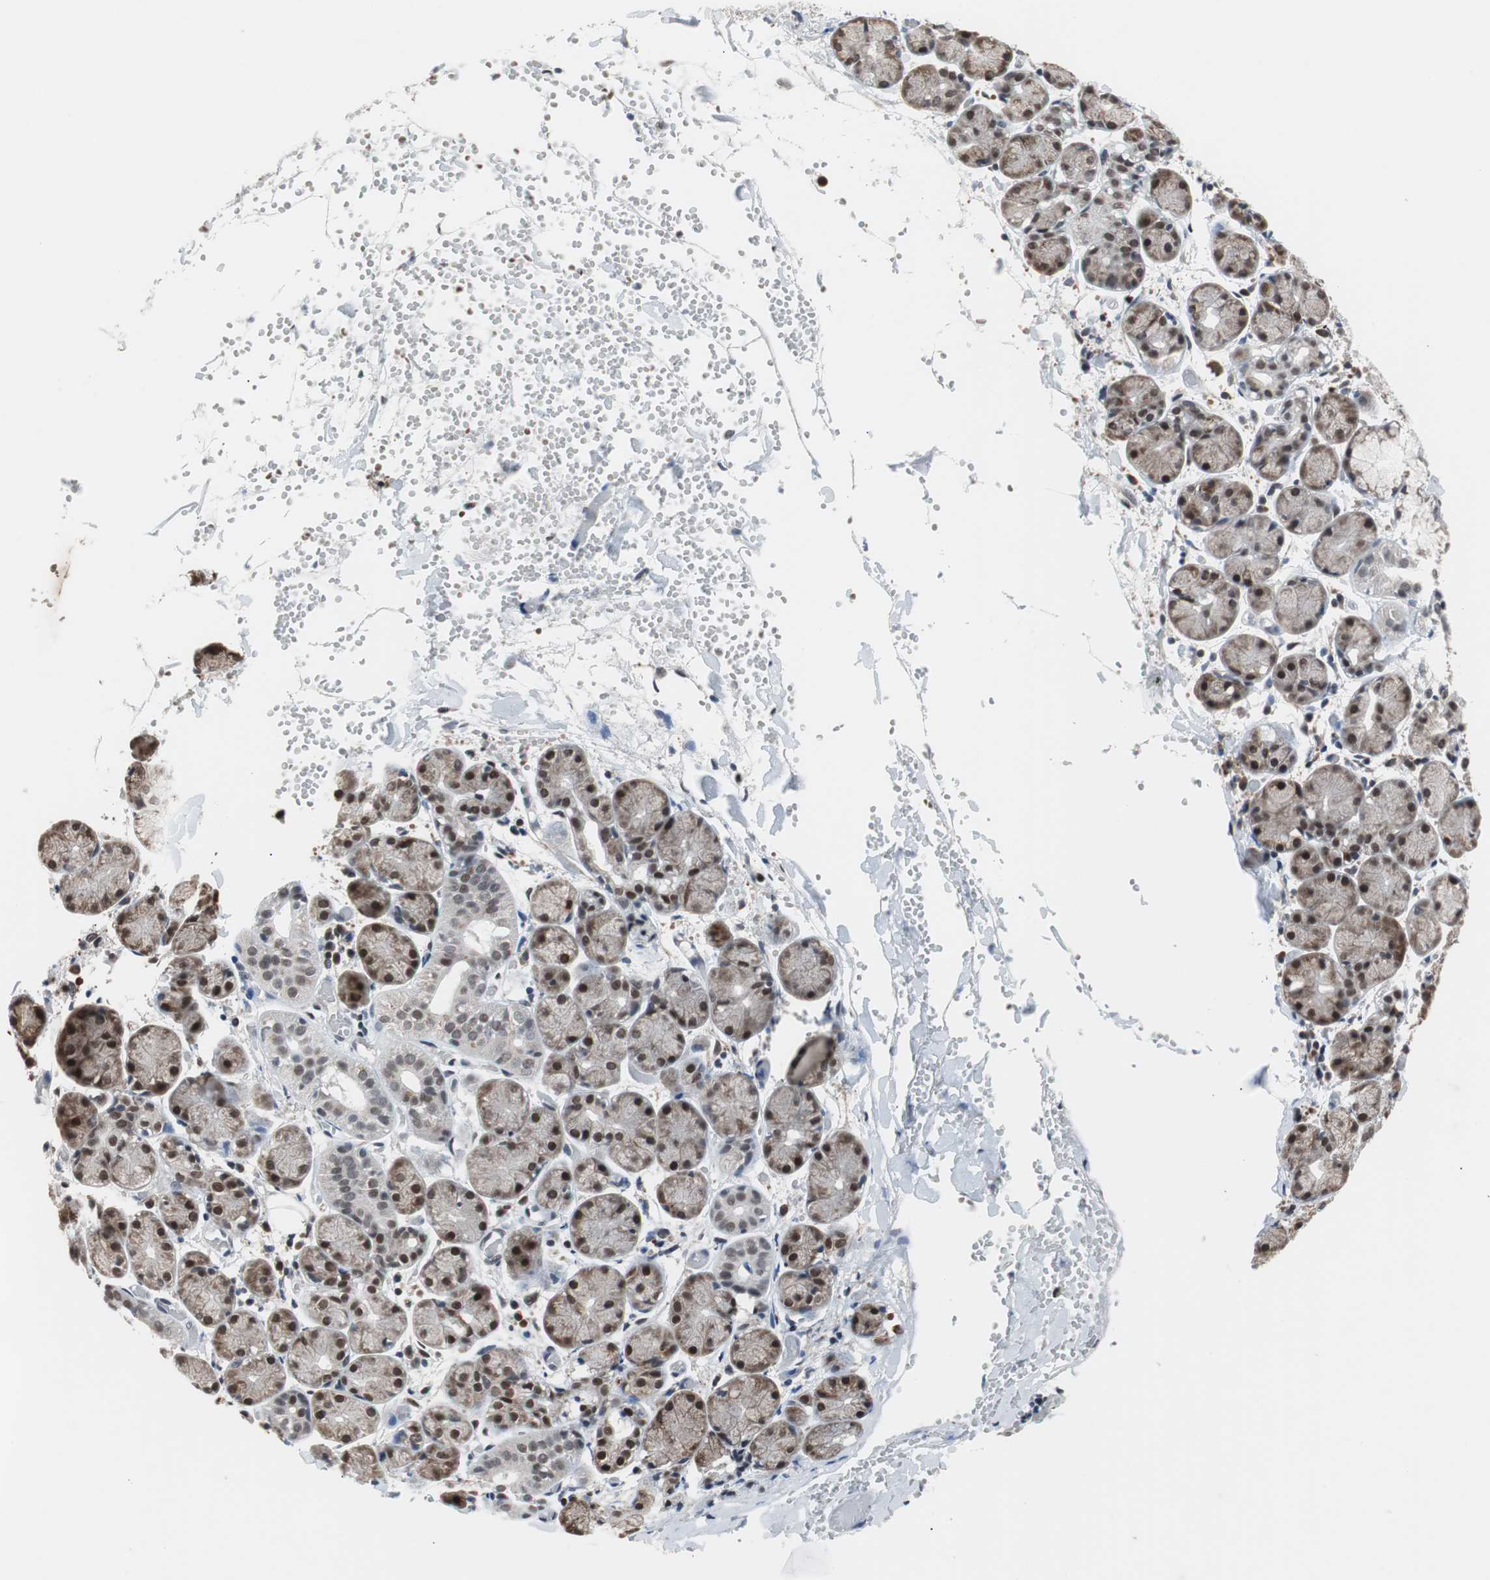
{"staining": {"intensity": "strong", "quantity": ">75%", "location": "cytoplasmic/membranous,nuclear"}, "tissue": "salivary gland", "cell_type": "Glandular cells", "image_type": "normal", "snomed": [{"axis": "morphology", "description": "Normal tissue, NOS"}, {"axis": "topography", "description": "Salivary gland"}], "caption": "DAB (3,3'-diaminobenzidine) immunohistochemical staining of unremarkable salivary gland demonstrates strong cytoplasmic/membranous,nuclear protein expression in approximately >75% of glandular cells.", "gene": "ZHX2", "patient": {"sex": "female", "age": 24}}